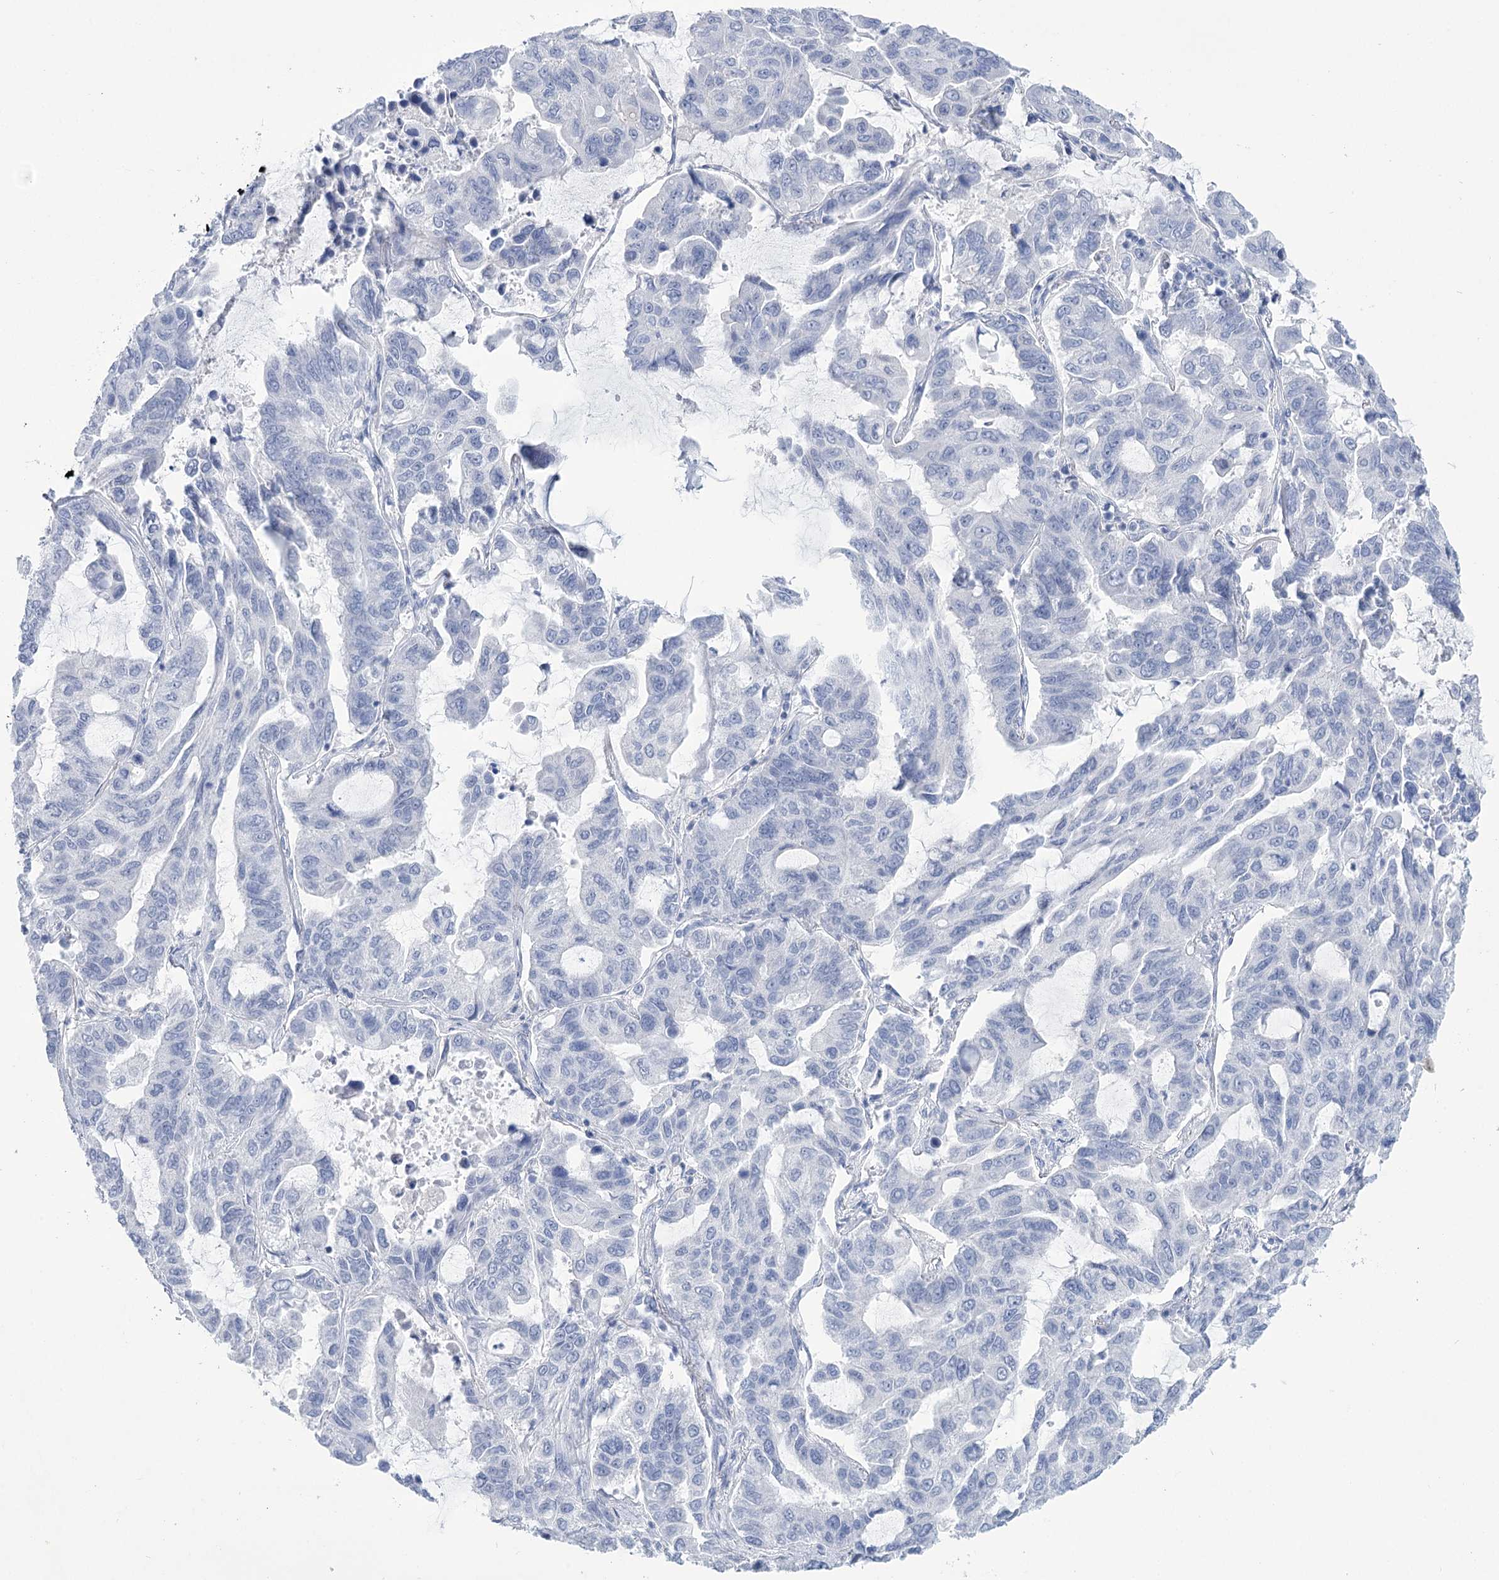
{"staining": {"intensity": "negative", "quantity": "none", "location": "none"}, "tissue": "lung cancer", "cell_type": "Tumor cells", "image_type": "cancer", "snomed": [{"axis": "morphology", "description": "Adenocarcinoma, NOS"}, {"axis": "topography", "description": "Lung"}], "caption": "High power microscopy photomicrograph of an immunohistochemistry (IHC) histopathology image of lung adenocarcinoma, revealing no significant positivity in tumor cells. Nuclei are stained in blue.", "gene": "PBLD", "patient": {"sex": "male", "age": 64}}